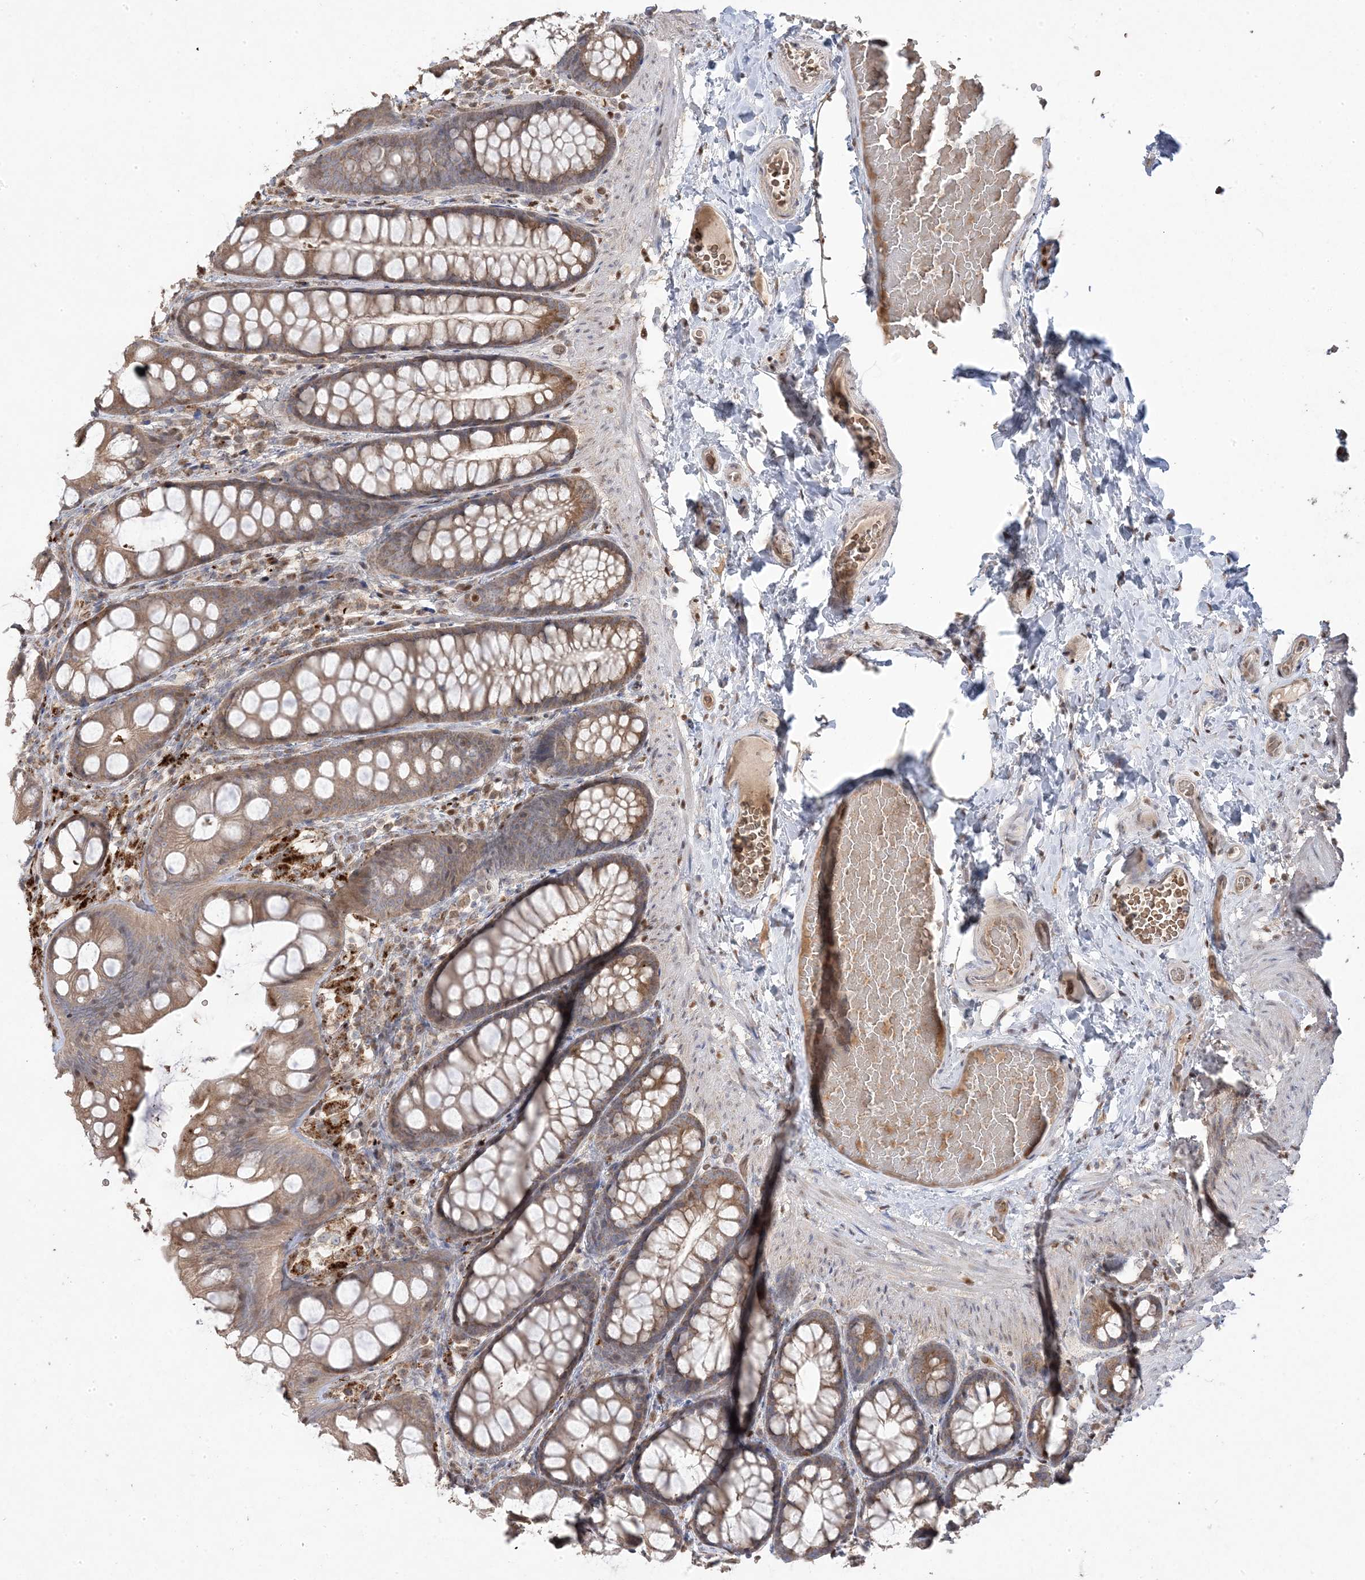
{"staining": {"intensity": "weak", "quantity": ">75%", "location": "cytoplasmic/membranous"}, "tissue": "colon", "cell_type": "Endothelial cells", "image_type": "normal", "snomed": [{"axis": "morphology", "description": "Normal tissue, NOS"}, {"axis": "topography", "description": "Colon"}], "caption": "IHC staining of normal colon, which shows low levels of weak cytoplasmic/membranous staining in approximately >75% of endothelial cells indicating weak cytoplasmic/membranous protein staining. The staining was performed using DAB (3,3'-diaminobenzidine) (brown) for protein detection and nuclei were counterstained in hematoxylin (blue).", "gene": "PPOX", "patient": {"sex": "male", "age": 47}}